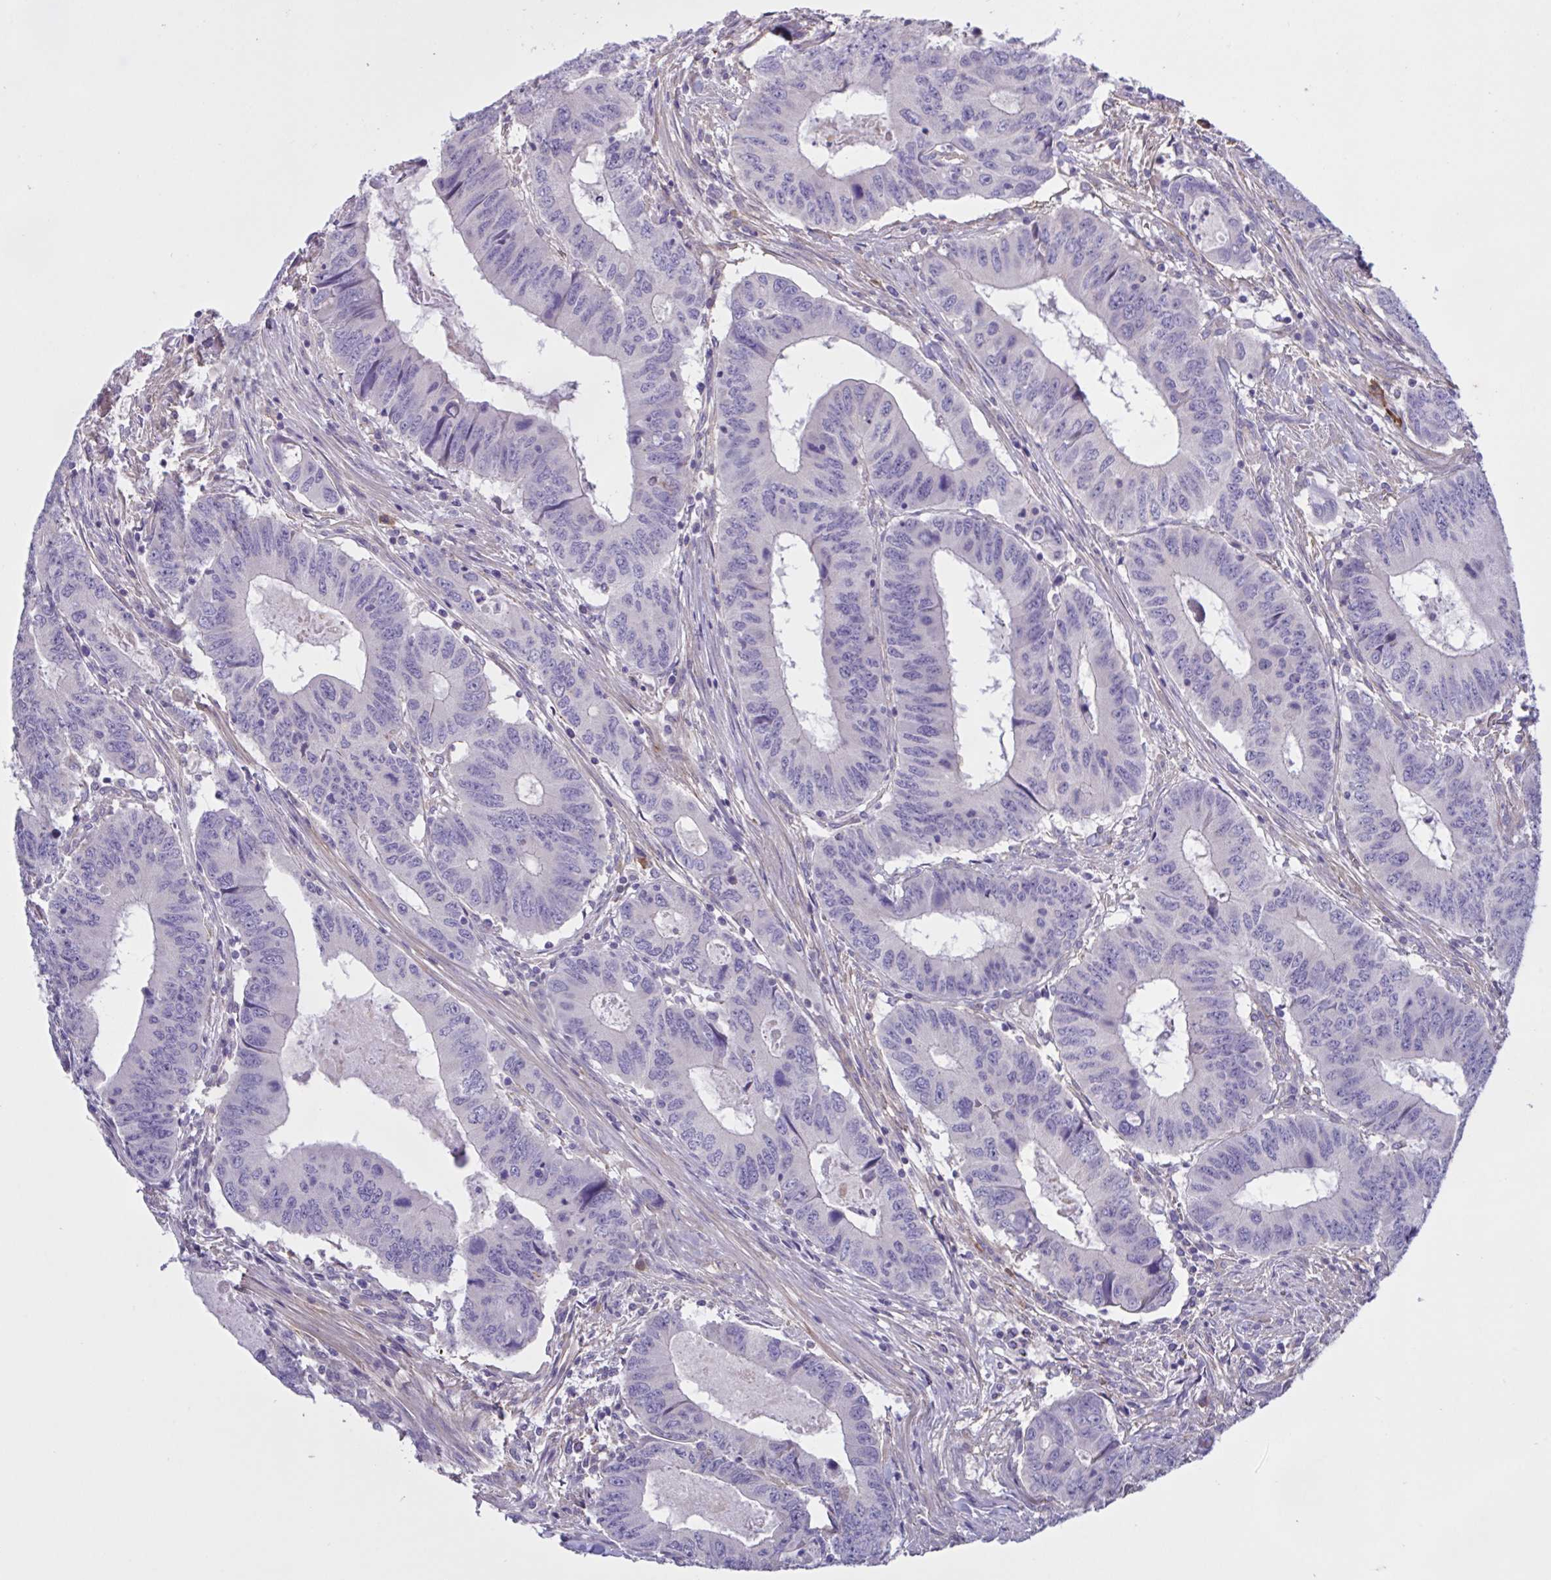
{"staining": {"intensity": "negative", "quantity": "none", "location": "none"}, "tissue": "colorectal cancer", "cell_type": "Tumor cells", "image_type": "cancer", "snomed": [{"axis": "morphology", "description": "Adenocarcinoma, NOS"}, {"axis": "topography", "description": "Colon"}], "caption": "Tumor cells show no significant protein expression in colorectal cancer.", "gene": "SLC66A1", "patient": {"sex": "male", "age": 53}}